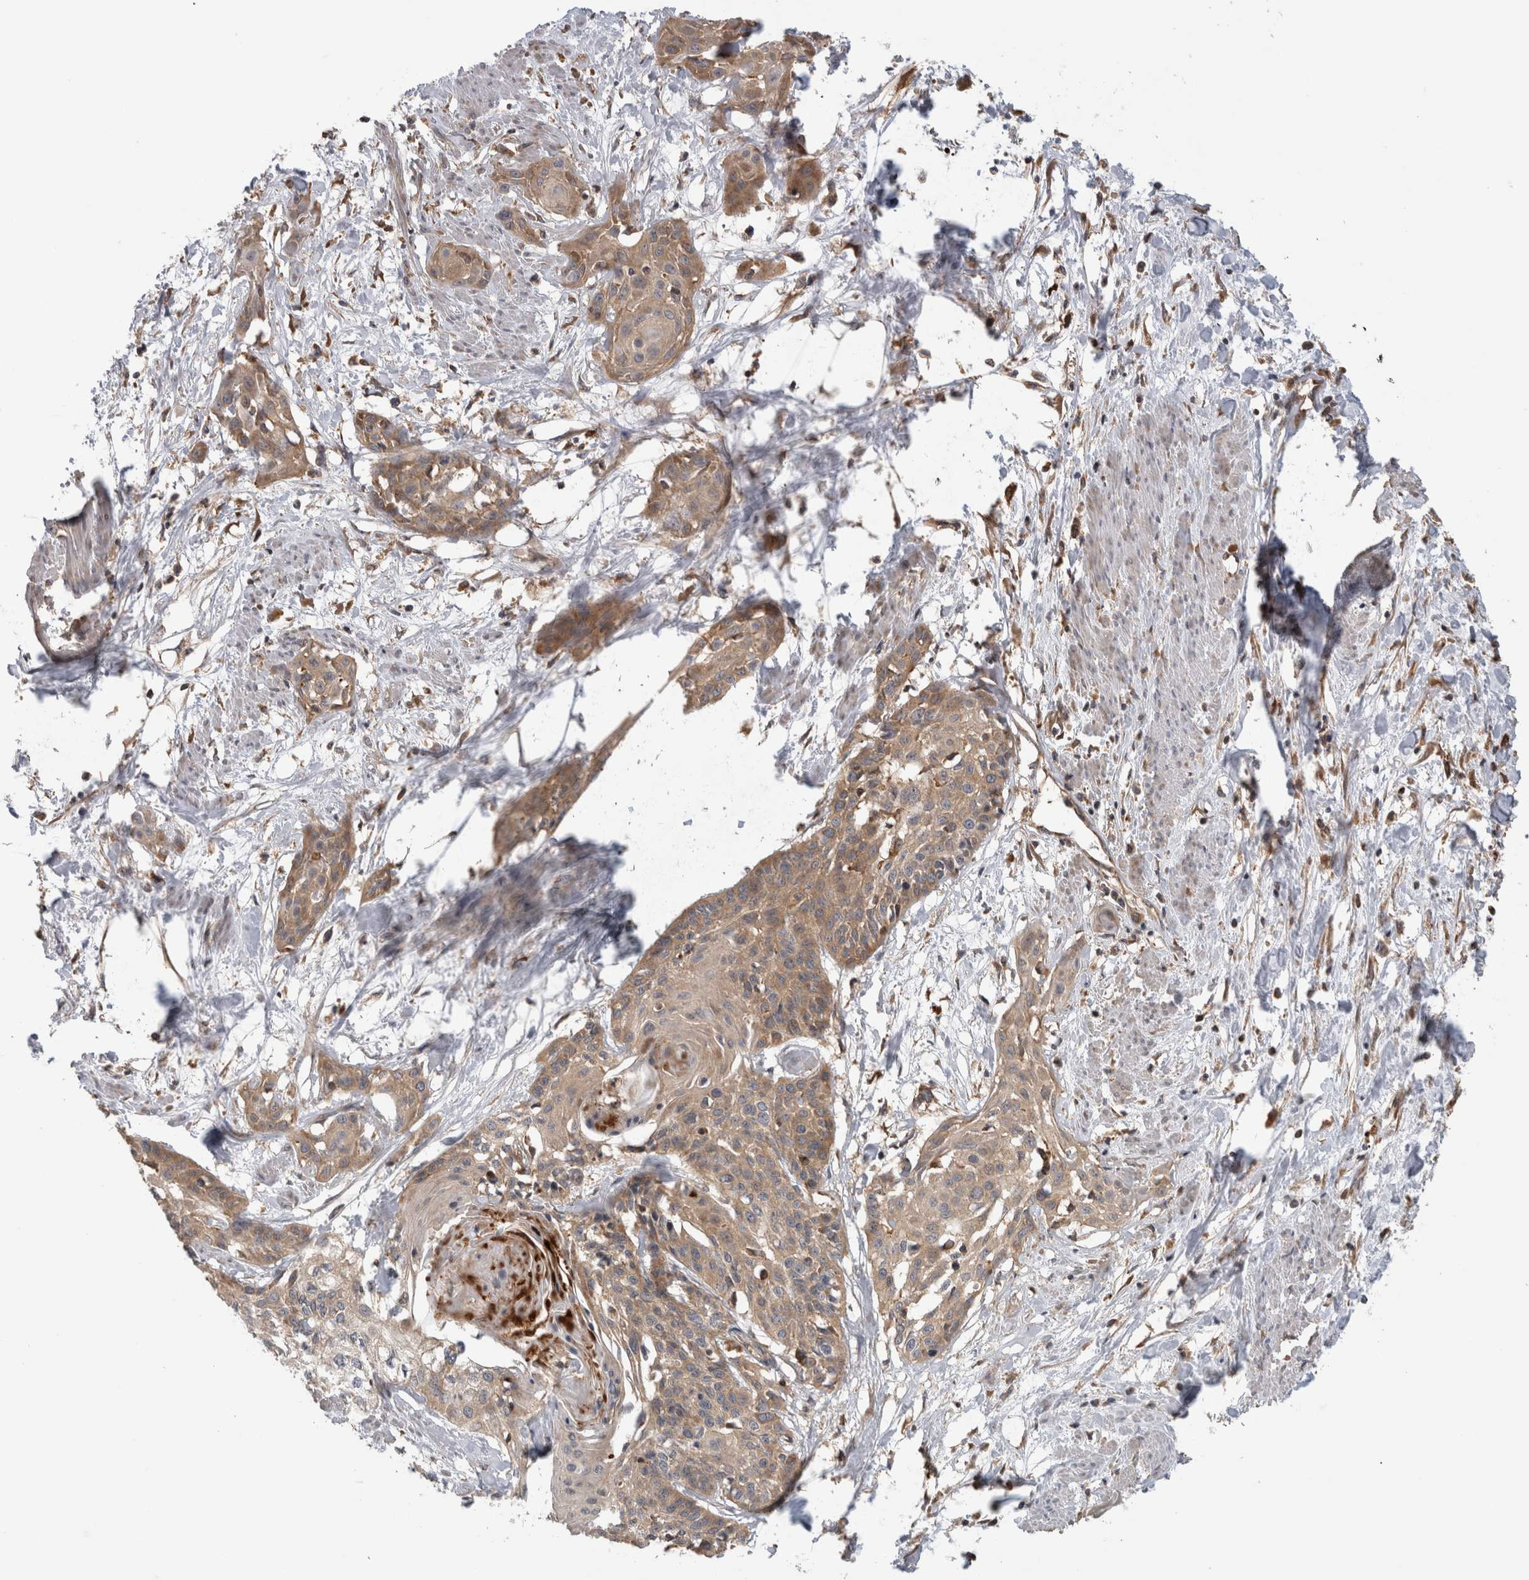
{"staining": {"intensity": "moderate", "quantity": ">75%", "location": "cytoplasmic/membranous"}, "tissue": "cervical cancer", "cell_type": "Tumor cells", "image_type": "cancer", "snomed": [{"axis": "morphology", "description": "Squamous cell carcinoma, NOS"}, {"axis": "topography", "description": "Cervix"}], "caption": "Squamous cell carcinoma (cervical) stained with DAB IHC shows medium levels of moderate cytoplasmic/membranous staining in about >75% of tumor cells.", "gene": "GRIK2", "patient": {"sex": "female", "age": 57}}